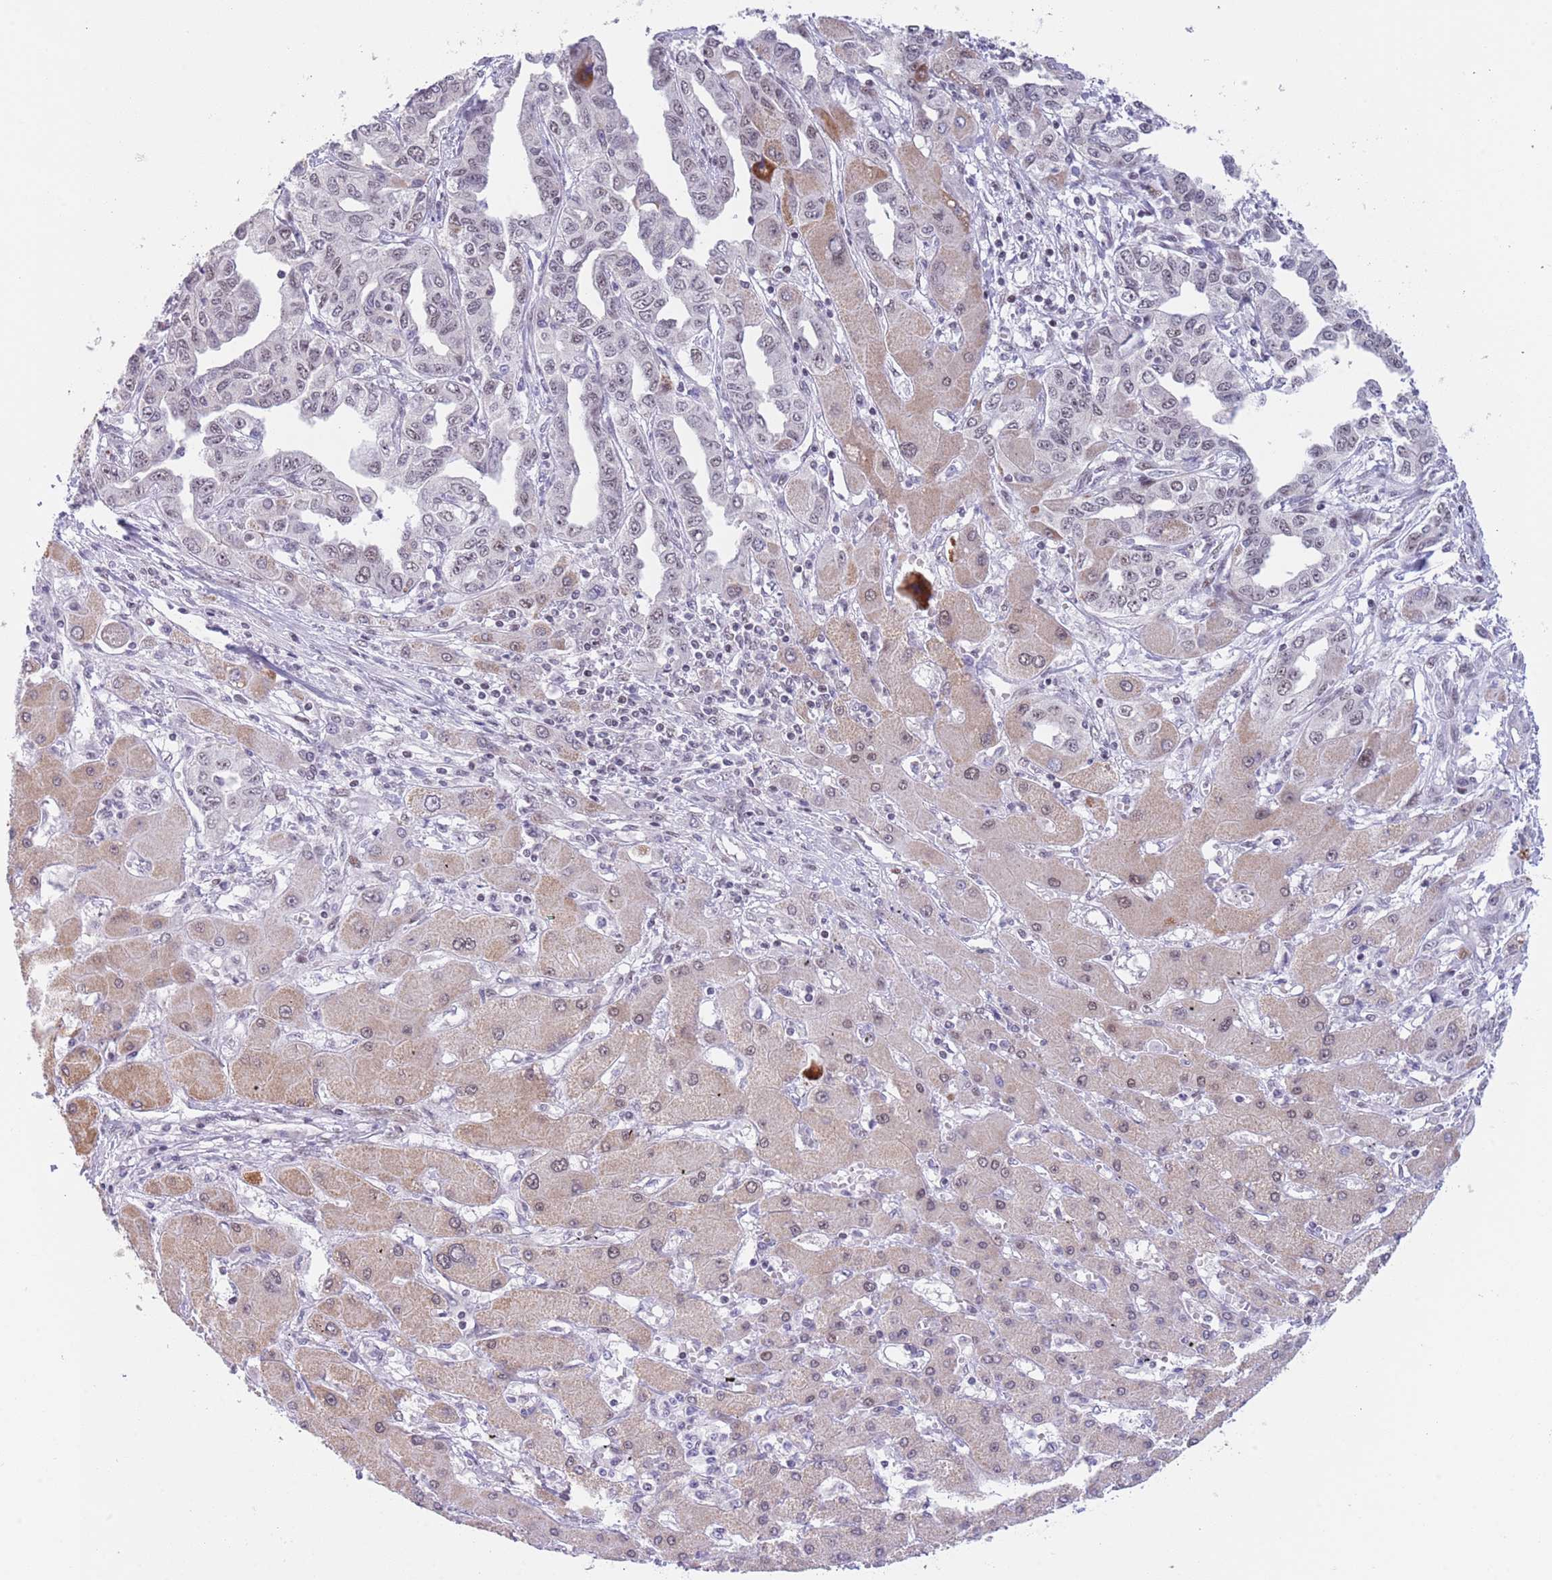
{"staining": {"intensity": "weak", "quantity": "25%-75%", "location": "nuclear"}, "tissue": "liver cancer", "cell_type": "Tumor cells", "image_type": "cancer", "snomed": [{"axis": "morphology", "description": "Cholangiocarcinoma"}, {"axis": "topography", "description": "Liver"}], "caption": "DAB (3,3'-diaminobenzidine) immunohistochemical staining of liver cancer reveals weak nuclear protein positivity in about 25%-75% of tumor cells. The staining was performed using DAB (3,3'-diaminobenzidine) to visualize the protein expression in brown, while the nuclei were stained in blue with hematoxylin (Magnification: 20x).", "gene": "RFX1", "patient": {"sex": "male", "age": 59}}